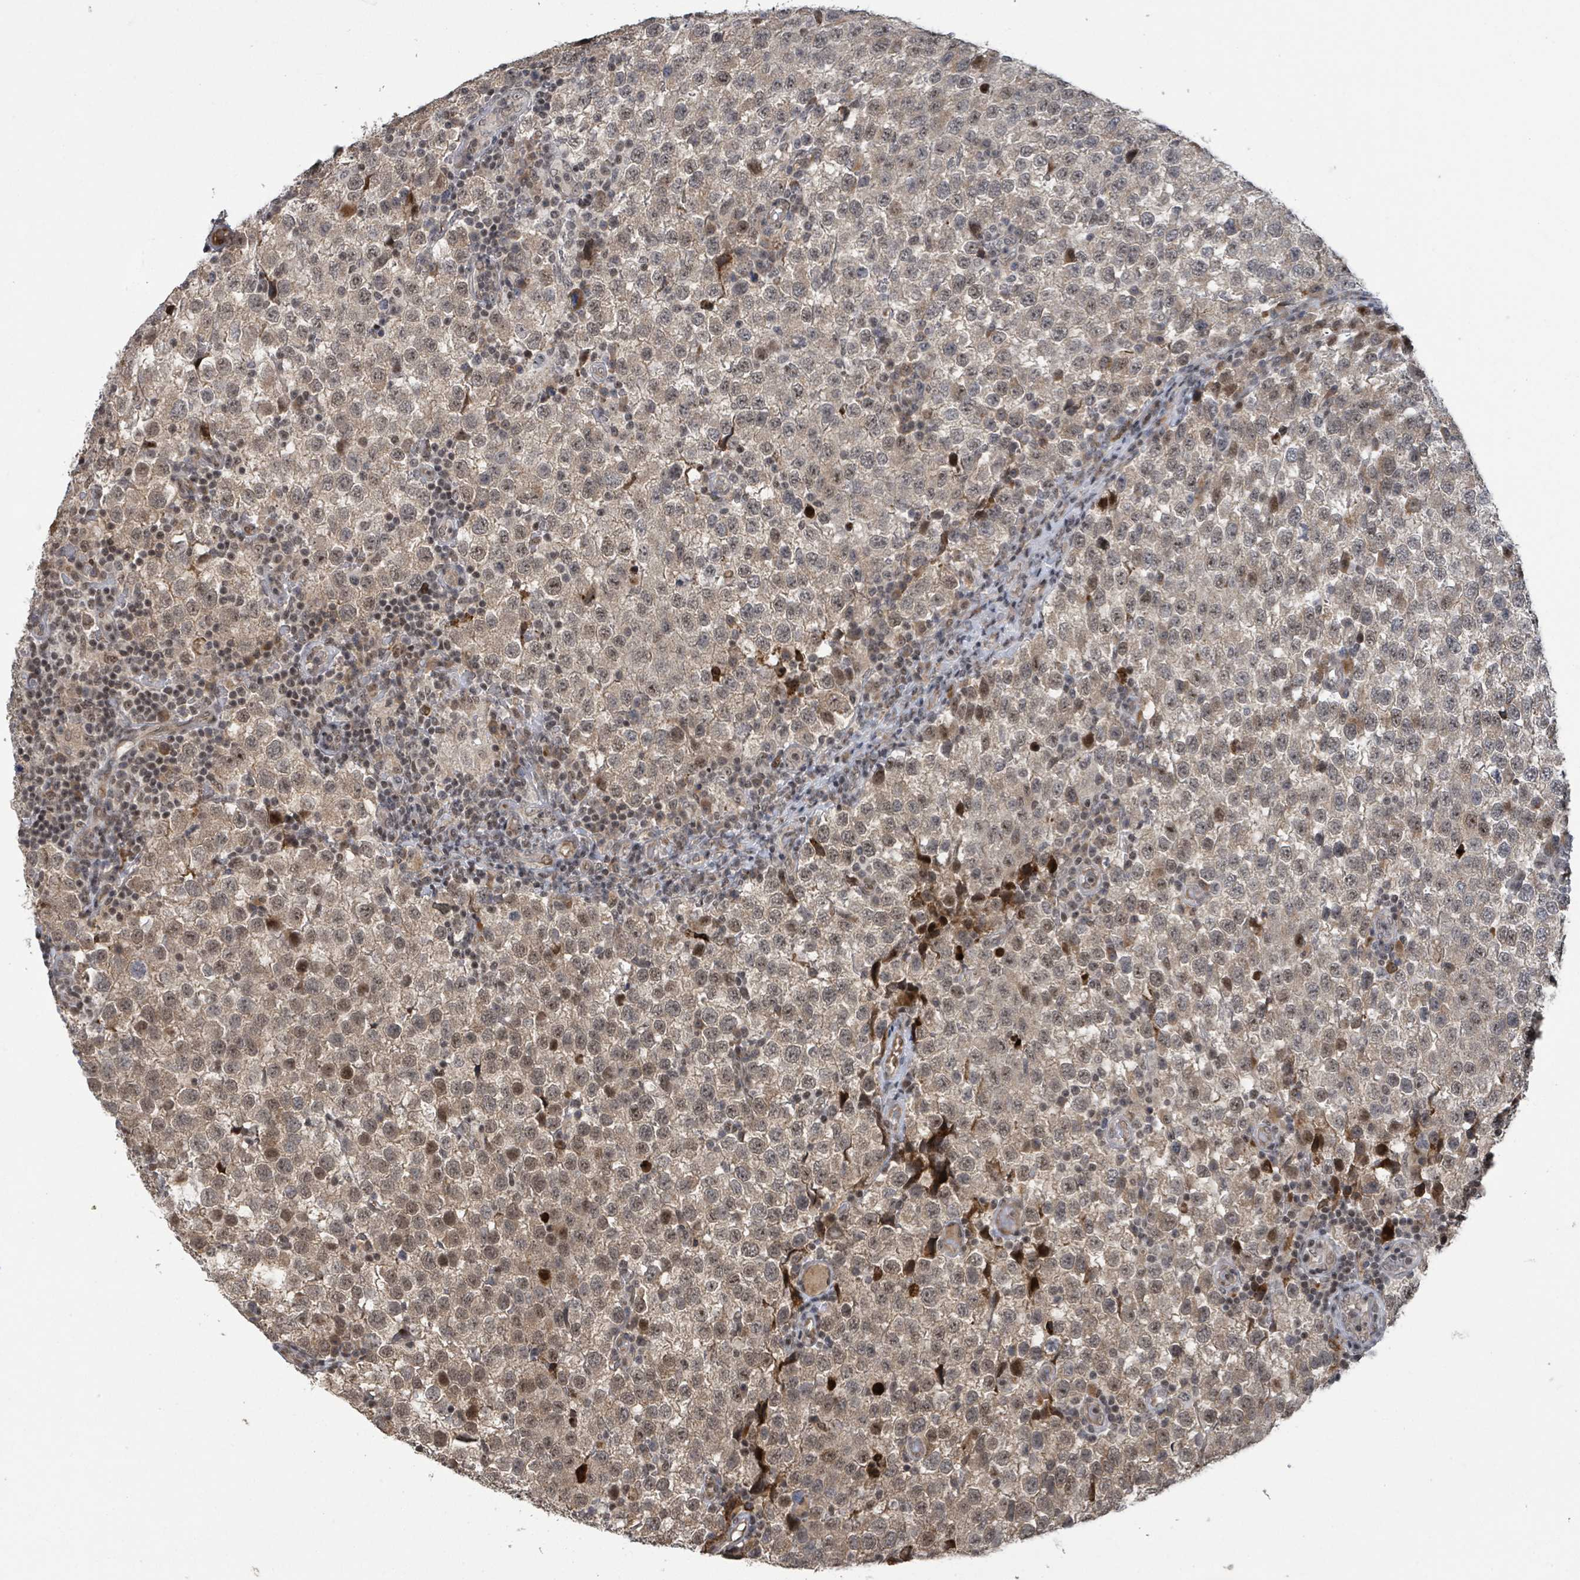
{"staining": {"intensity": "weak", "quantity": "25%-75%", "location": "cytoplasmic/membranous,nuclear"}, "tissue": "testis cancer", "cell_type": "Tumor cells", "image_type": "cancer", "snomed": [{"axis": "morphology", "description": "Seminoma, NOS"}, {"axis": "topography", "description": "Testis"}], "caption": "The photomicrograph shows immunohistochemical staining of testis cancer. There is weak cytoplasmic/membranous and nuclear expression is appreciated in approximately 25%-75% of tumor cells. (DAB = brown stain, brightfield microscopy at high magnification).", "gene": "ZBTB14", "patient": {"sex": "male", "age": 34}}